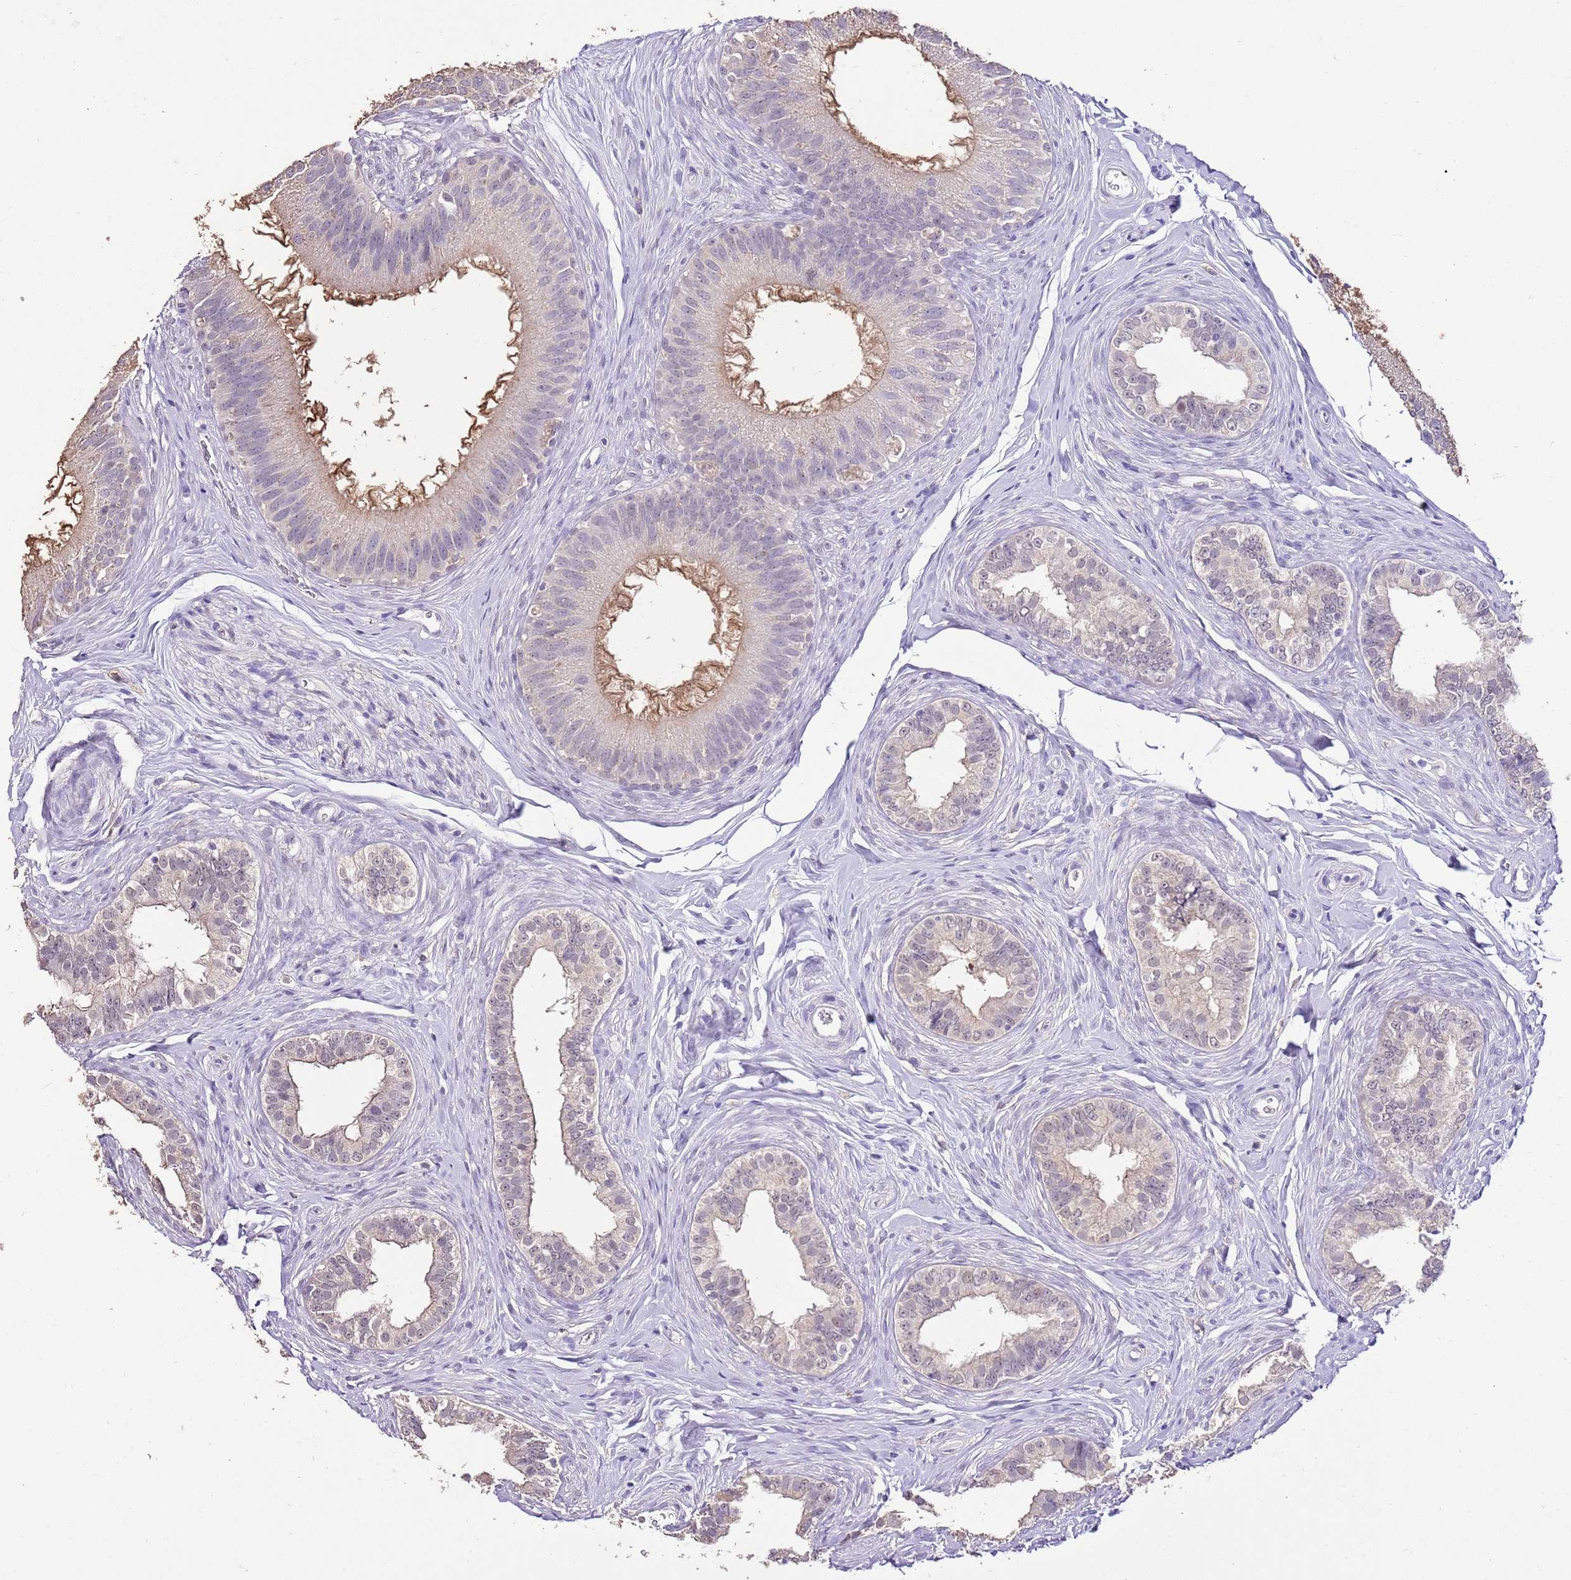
{"staining": {"intensity": "weak", "quantity": "25%-75%", "location": "nuclear"}, "tissue": "epididymis", "cell_type": "Glandular cells", "image_type": "normal", "snomed": [{"axis": "morphology", "description": "Normal tissue, NOS"}, {"axis": "topography", "description": "Epididymis"}], "caption": "About 25%-75% of glandular cells in normal epididymis show weak nuclear protein staining as visualized by brown immunohistochemical staining.", "gene": "IZUMO4", "patient": {"sex": "male", "age": 38}}